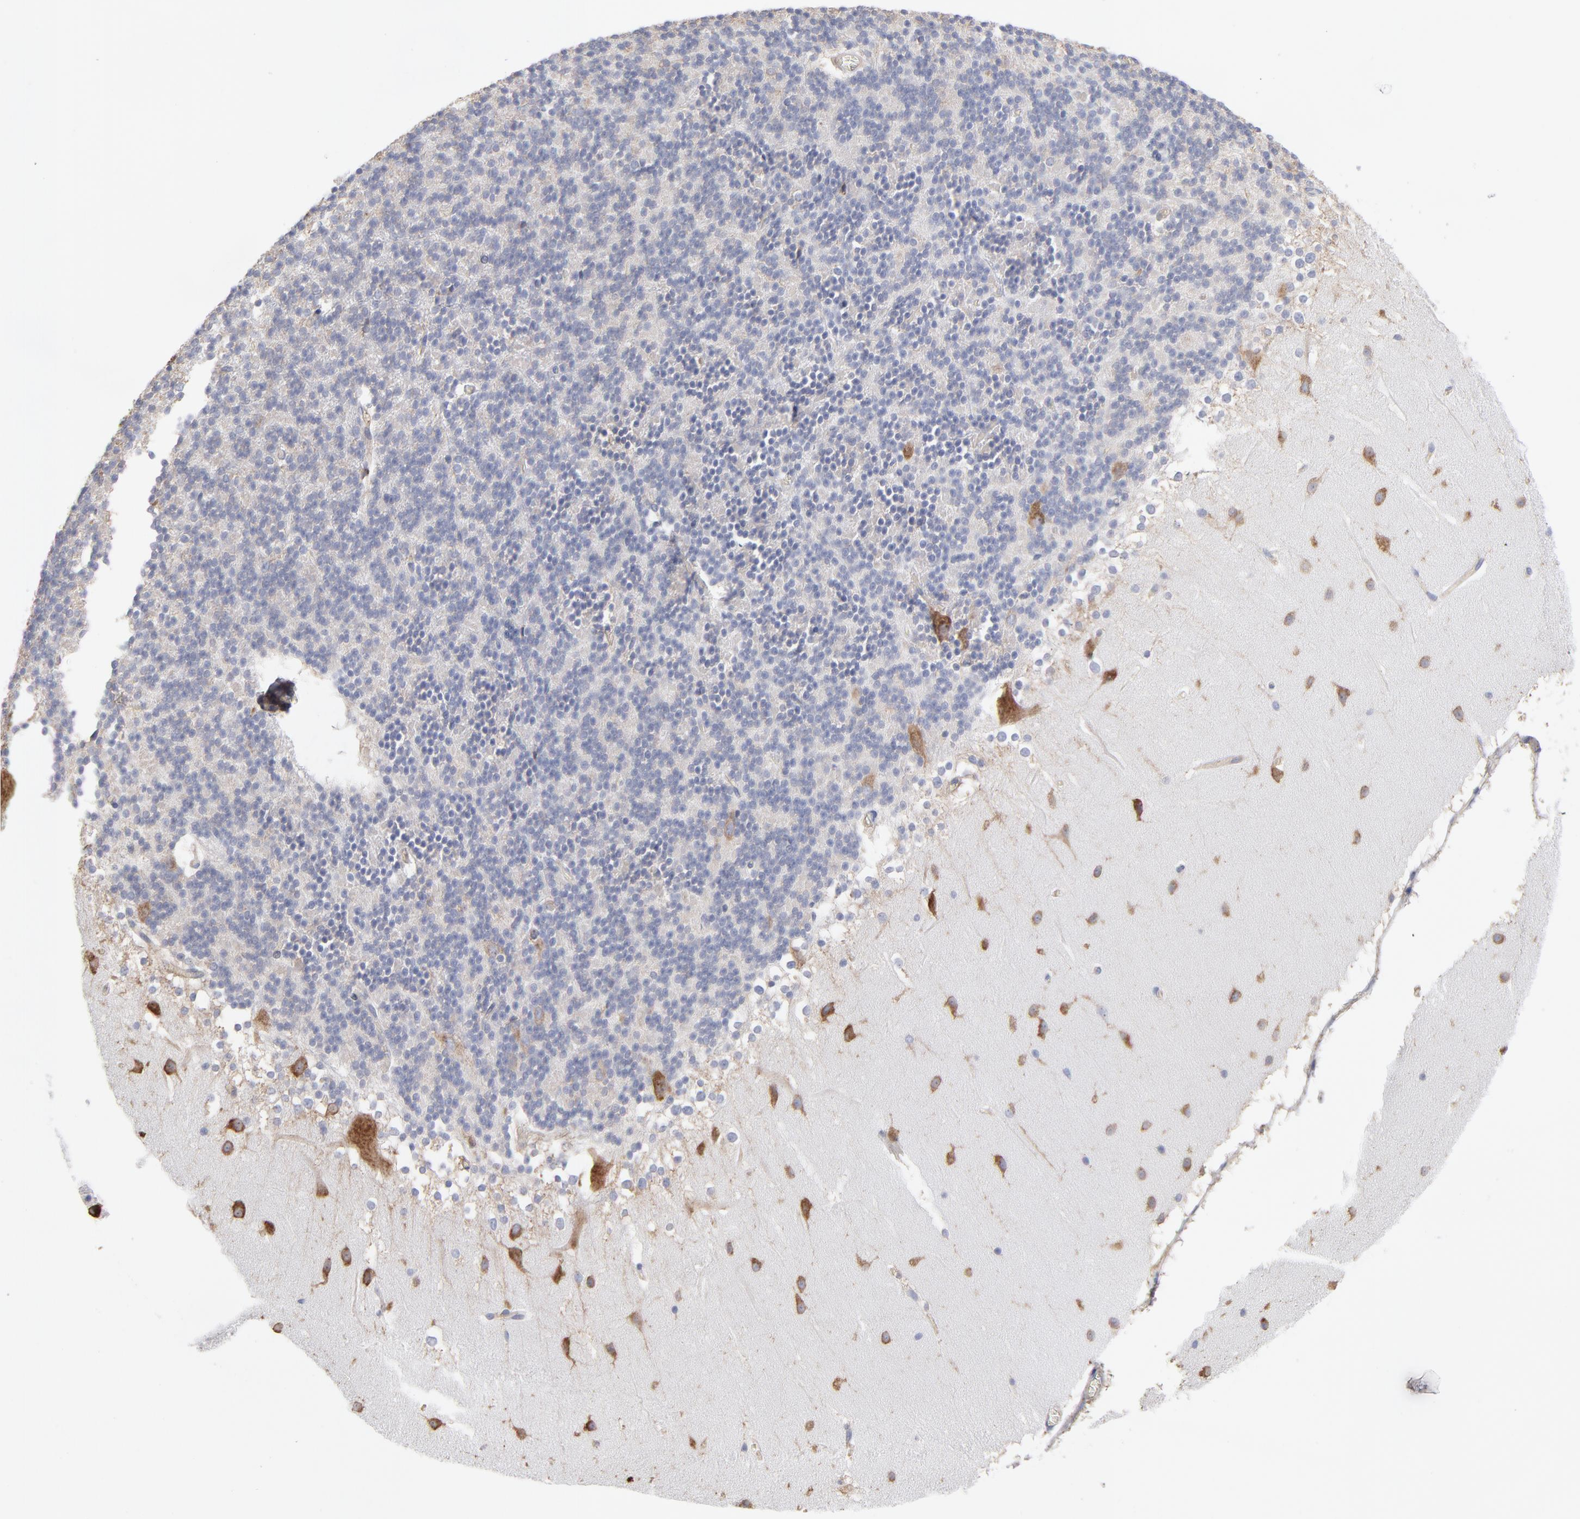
{"staining": {"intensity": "negative", "quantity": "none", "location": "none"}, "tissue": "cerebellum", "cell_type": "Cells in granular layer", "image_type": "normal", "snomed": [{"axis": "morphology", "description": "Normal tissue, NOS"}, {"axis": "topography", "description": "Cerebellum"}], "caption": "This is a photomicrograph of IHC staining of unremarkable cerebellum, which shows no expression in cells in granular layer.", "gene": "RPL3", "patient": {"sex": "female", "age": 19}}